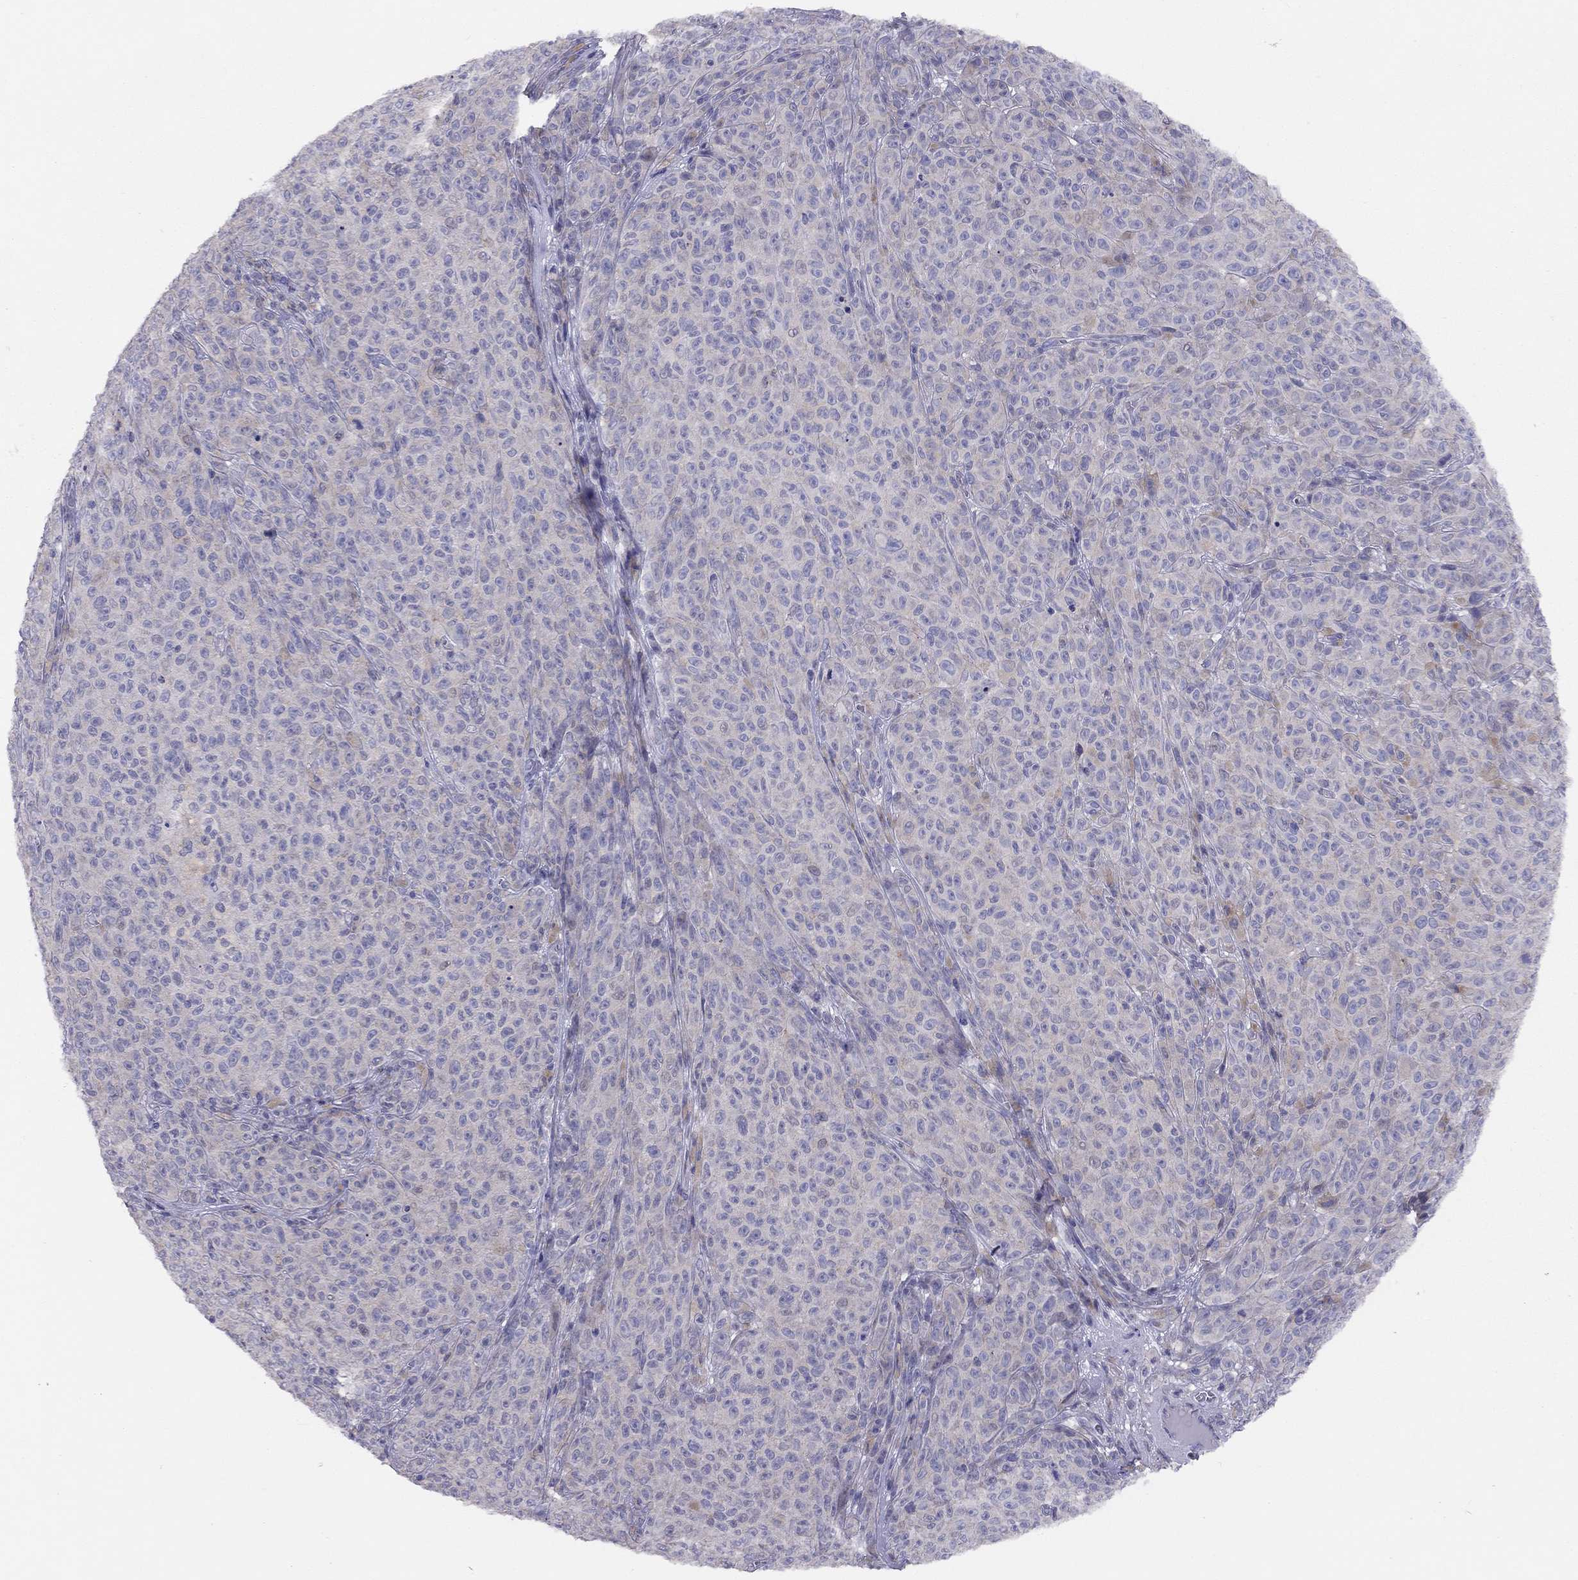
{"staining": {"intensity": "negative", "quantity": "none", "location": "none"}, "tissue": "melanoma", "cell_type": "Tumor cells", "image_type": "cancer", "snomed": [{"axis": "morphology", "description": "Malignant melanoma, NOS"}, {"axis": "topography", "description": "Skin"}], "caption": "DAB (3,3'-diaminobenzidine) immunohistochemical staining of human melanoma shows no significant expression in tumor cells.", "gene": "SYTL2", "patient": {"sex": "female", "age": 82}}